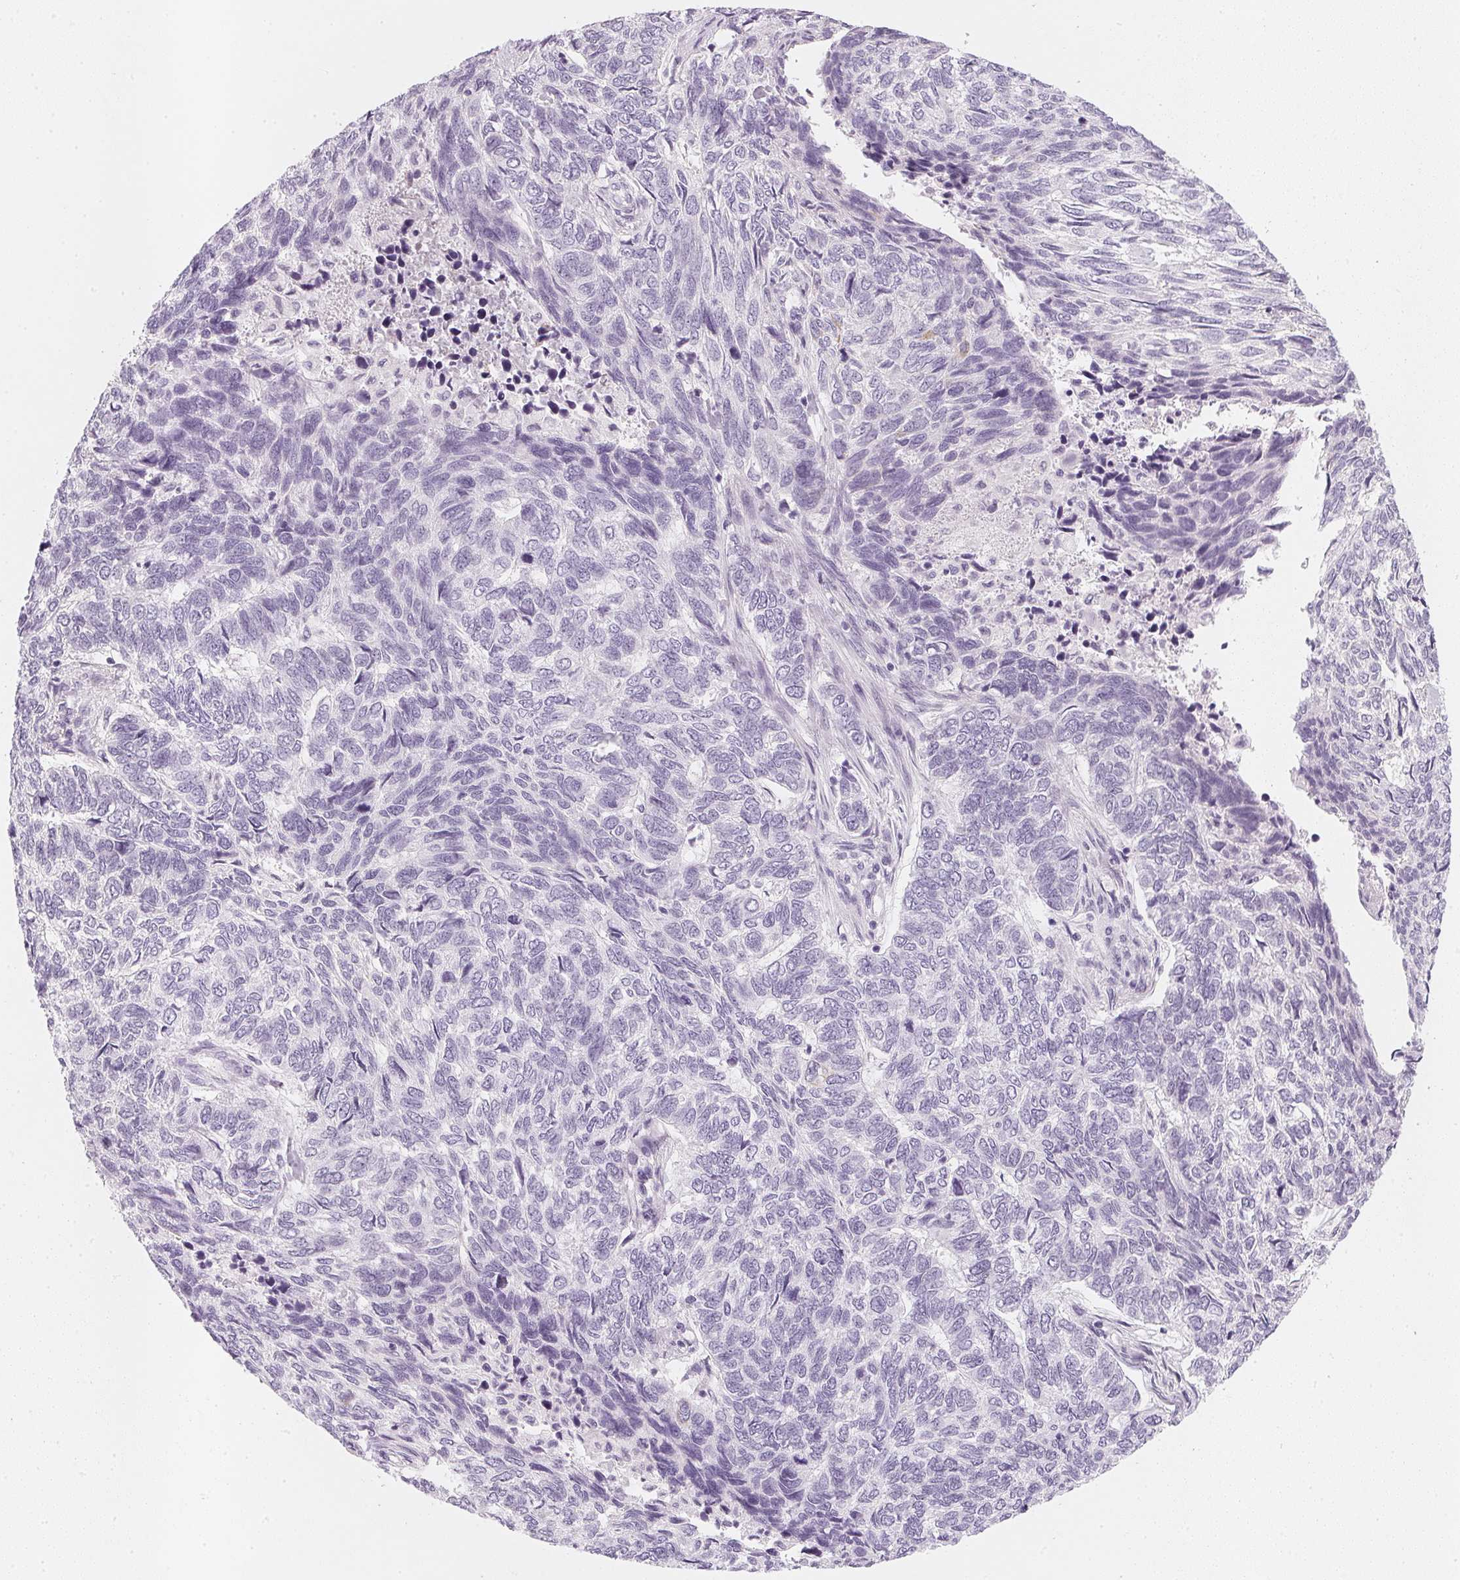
{"staining": {"intensity": "negative", "quantity": "none", "location": "none"}, "tissue": "skin cancer", "cell_type": "Tumor cells", "image_type": "cancer", "snomed": [{"axis": "morphology", "description": "Basal cell carcinoma"}, {"axis": "topography", "description": "Skin"}], "caption": "This is an immunohistochemistry (IHC) micrograph of human skin basal cell carcinoma. There is no expression in tumor cells.", "gene": "CHST4", "patient": {"sex": "female", "age": 65}}